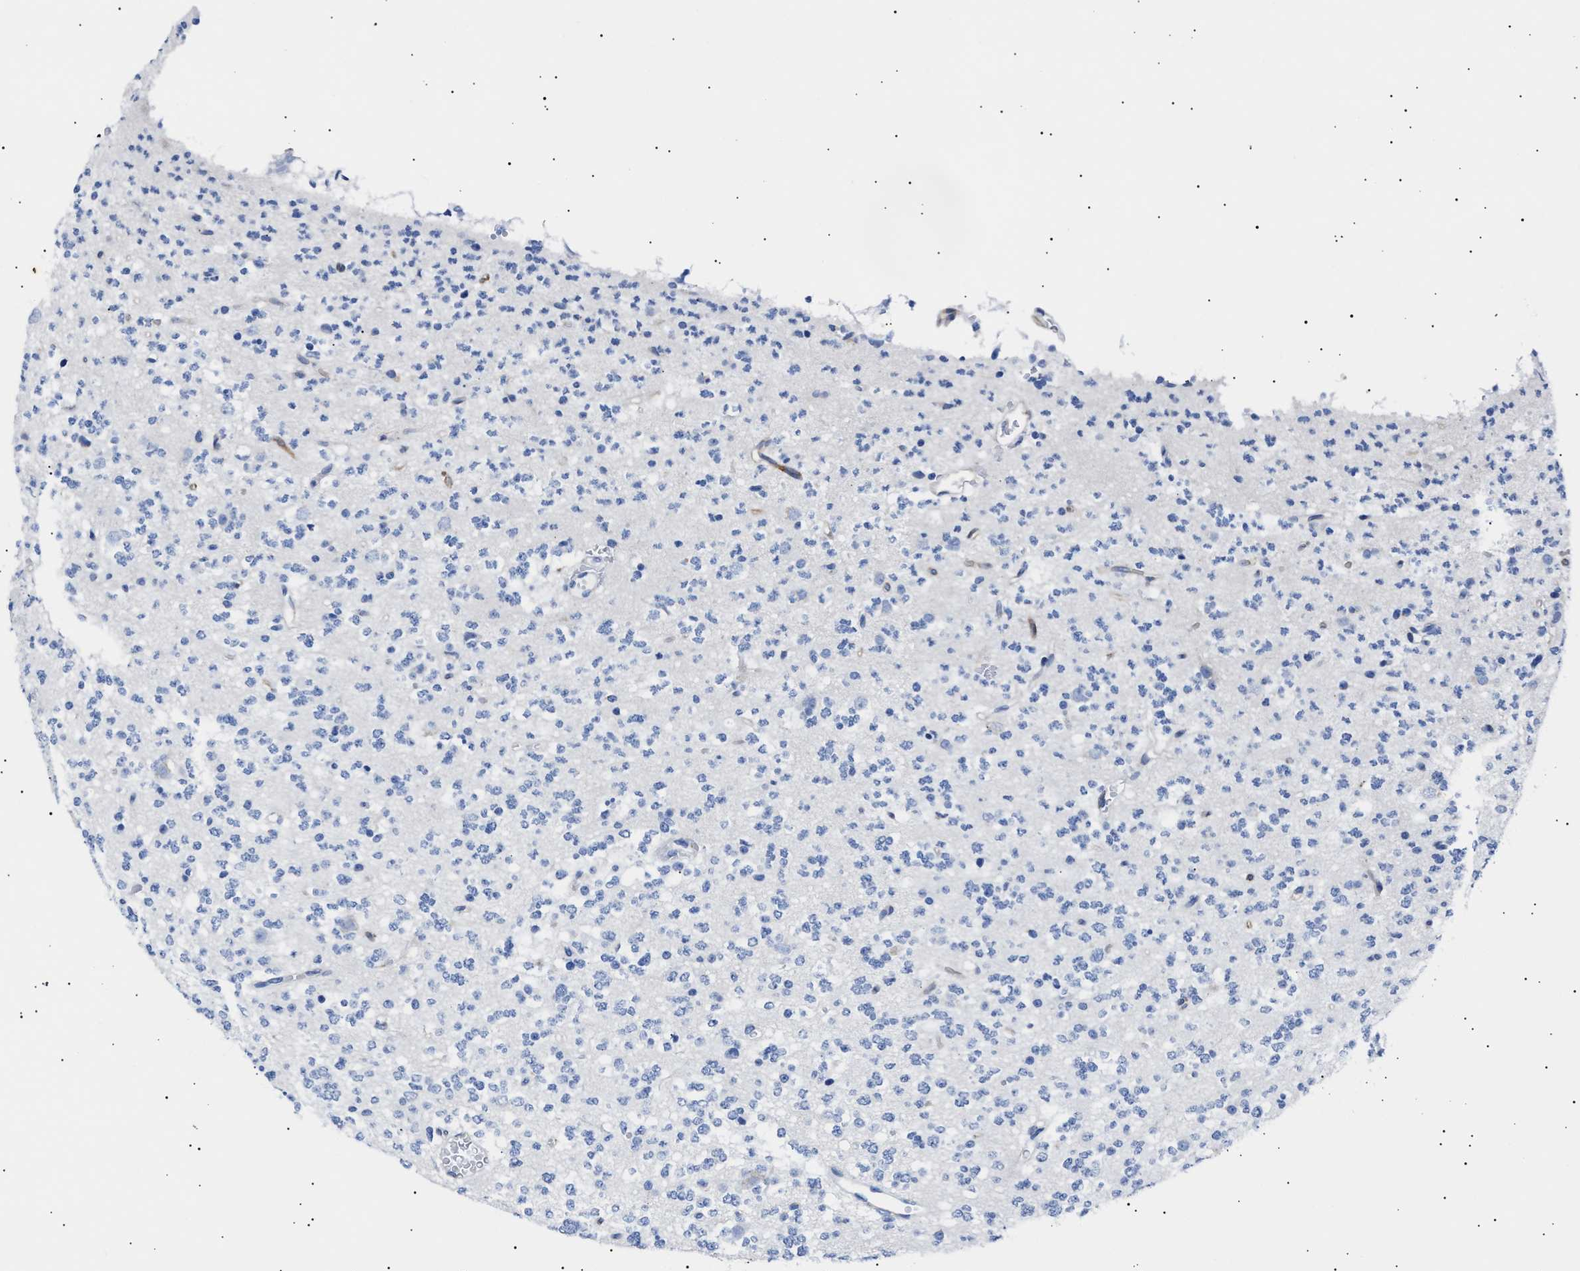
{"staining": {"intensity": "negative", "quantity": "none", "location": "none"}, "tissue": "glioma", "cell_type": "Tumor cells", "image_type": "cancer", "snomed": [{"axis": "morphology", "description": "Glioma, malignant, Low grade"}, {"axis": "topography", "description": "Brain"}], "caption": "IHC micrograph of low-grade glioma (malignant) stained for a protein (brown), which displays no staining in tumor cells.", "gene": "HEMGN", "patient": {"sex": "male", "age": 38}}